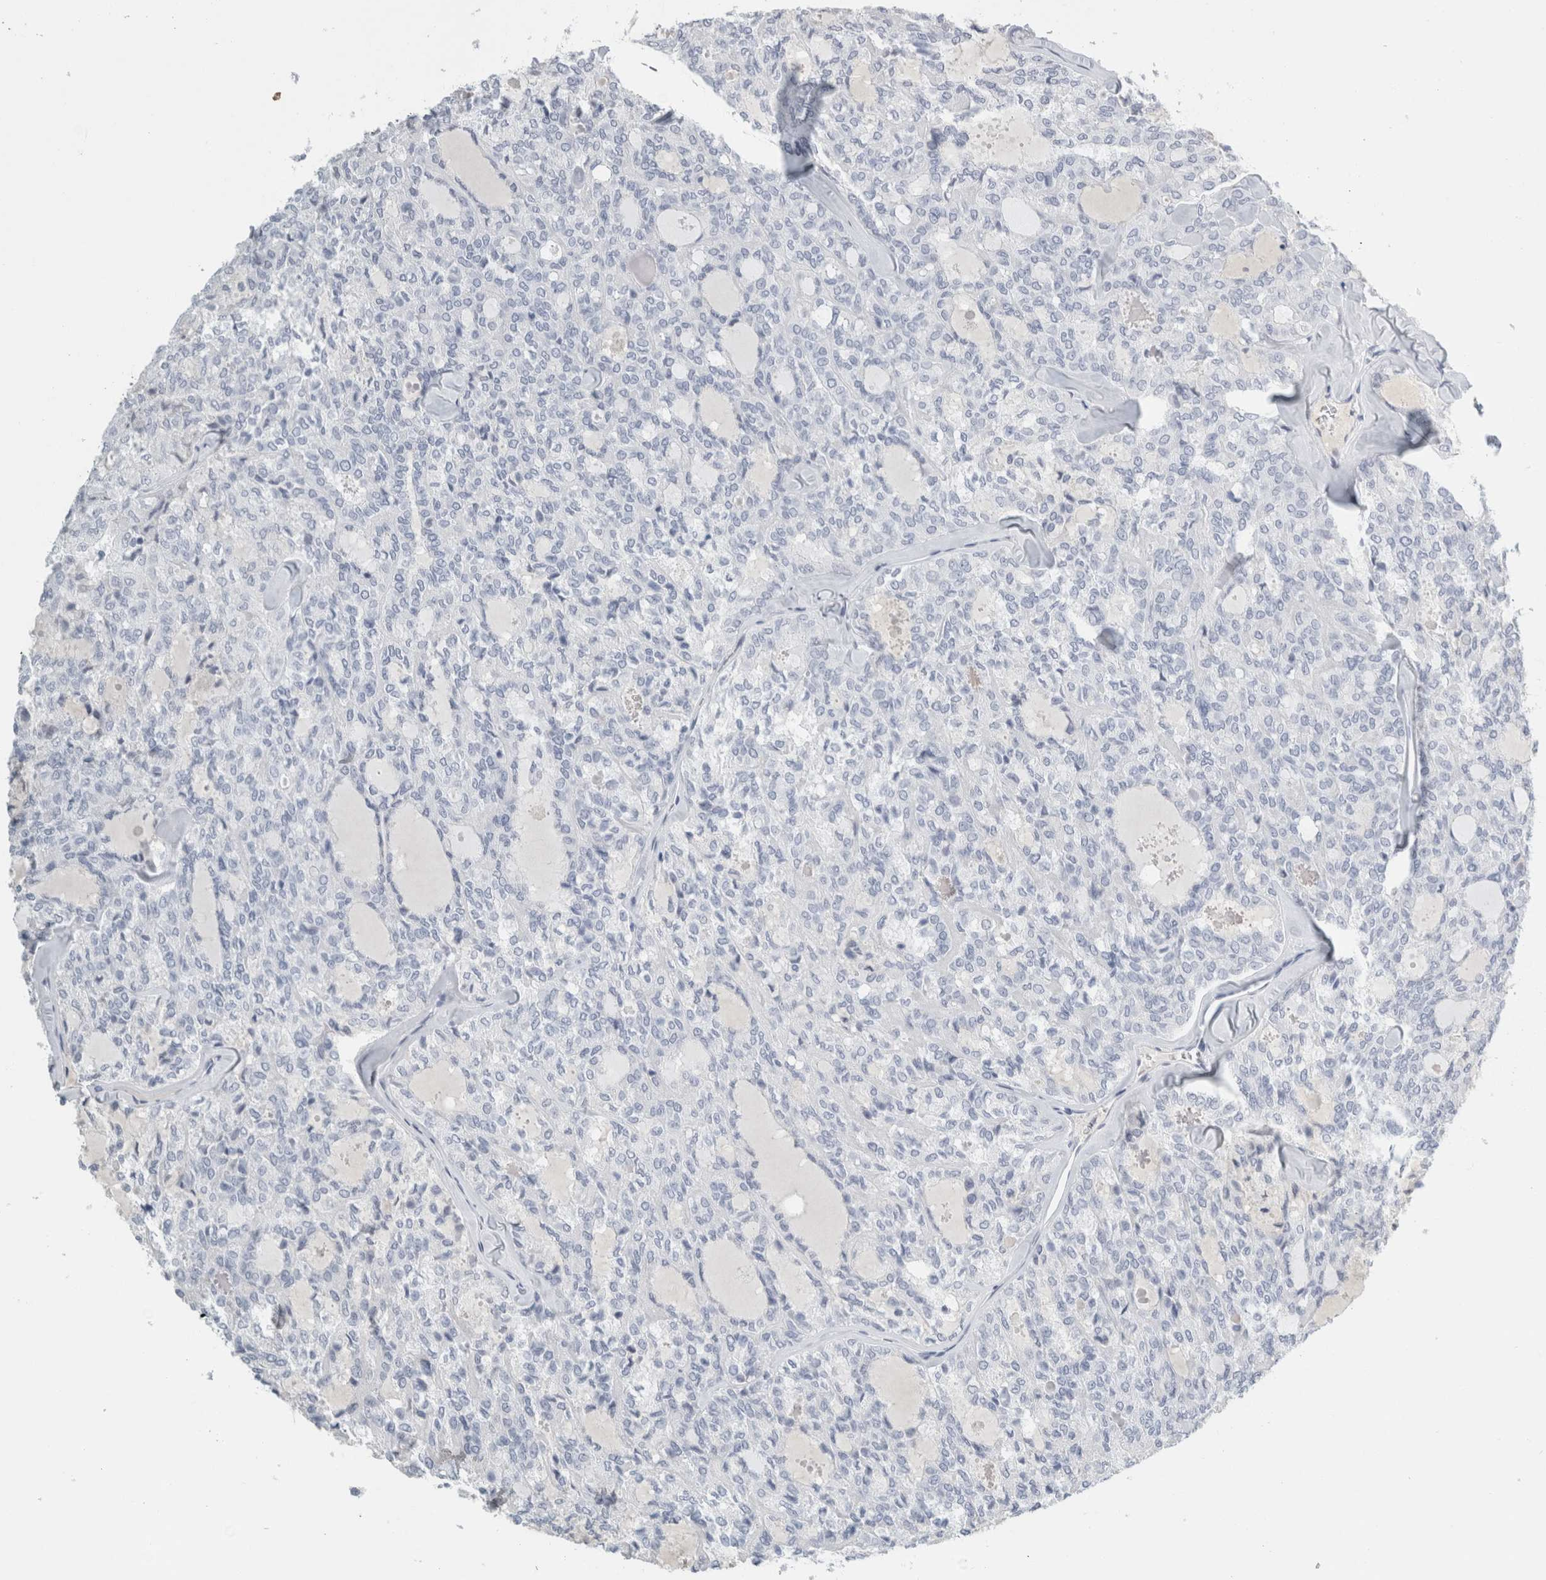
{"staining": {"intensity": "negative", "quantity": "none", "location": "none"}, "tissue": "thyroid cancer", "cell_type": "Tumor cells", "image_type": "cancer", "snomed": [{"axis": "morphology", "description": "Follicular adenoma carcinoma, NOS"}, {"axis": "topography", "description": "Thyroid gland"}], "caption": "Tumor cells show no significant protein expression in thyroid follicular adenoma carcinoma.", "gene": "TSPAN8", "patient": {"sex": "male", "age": 75}}